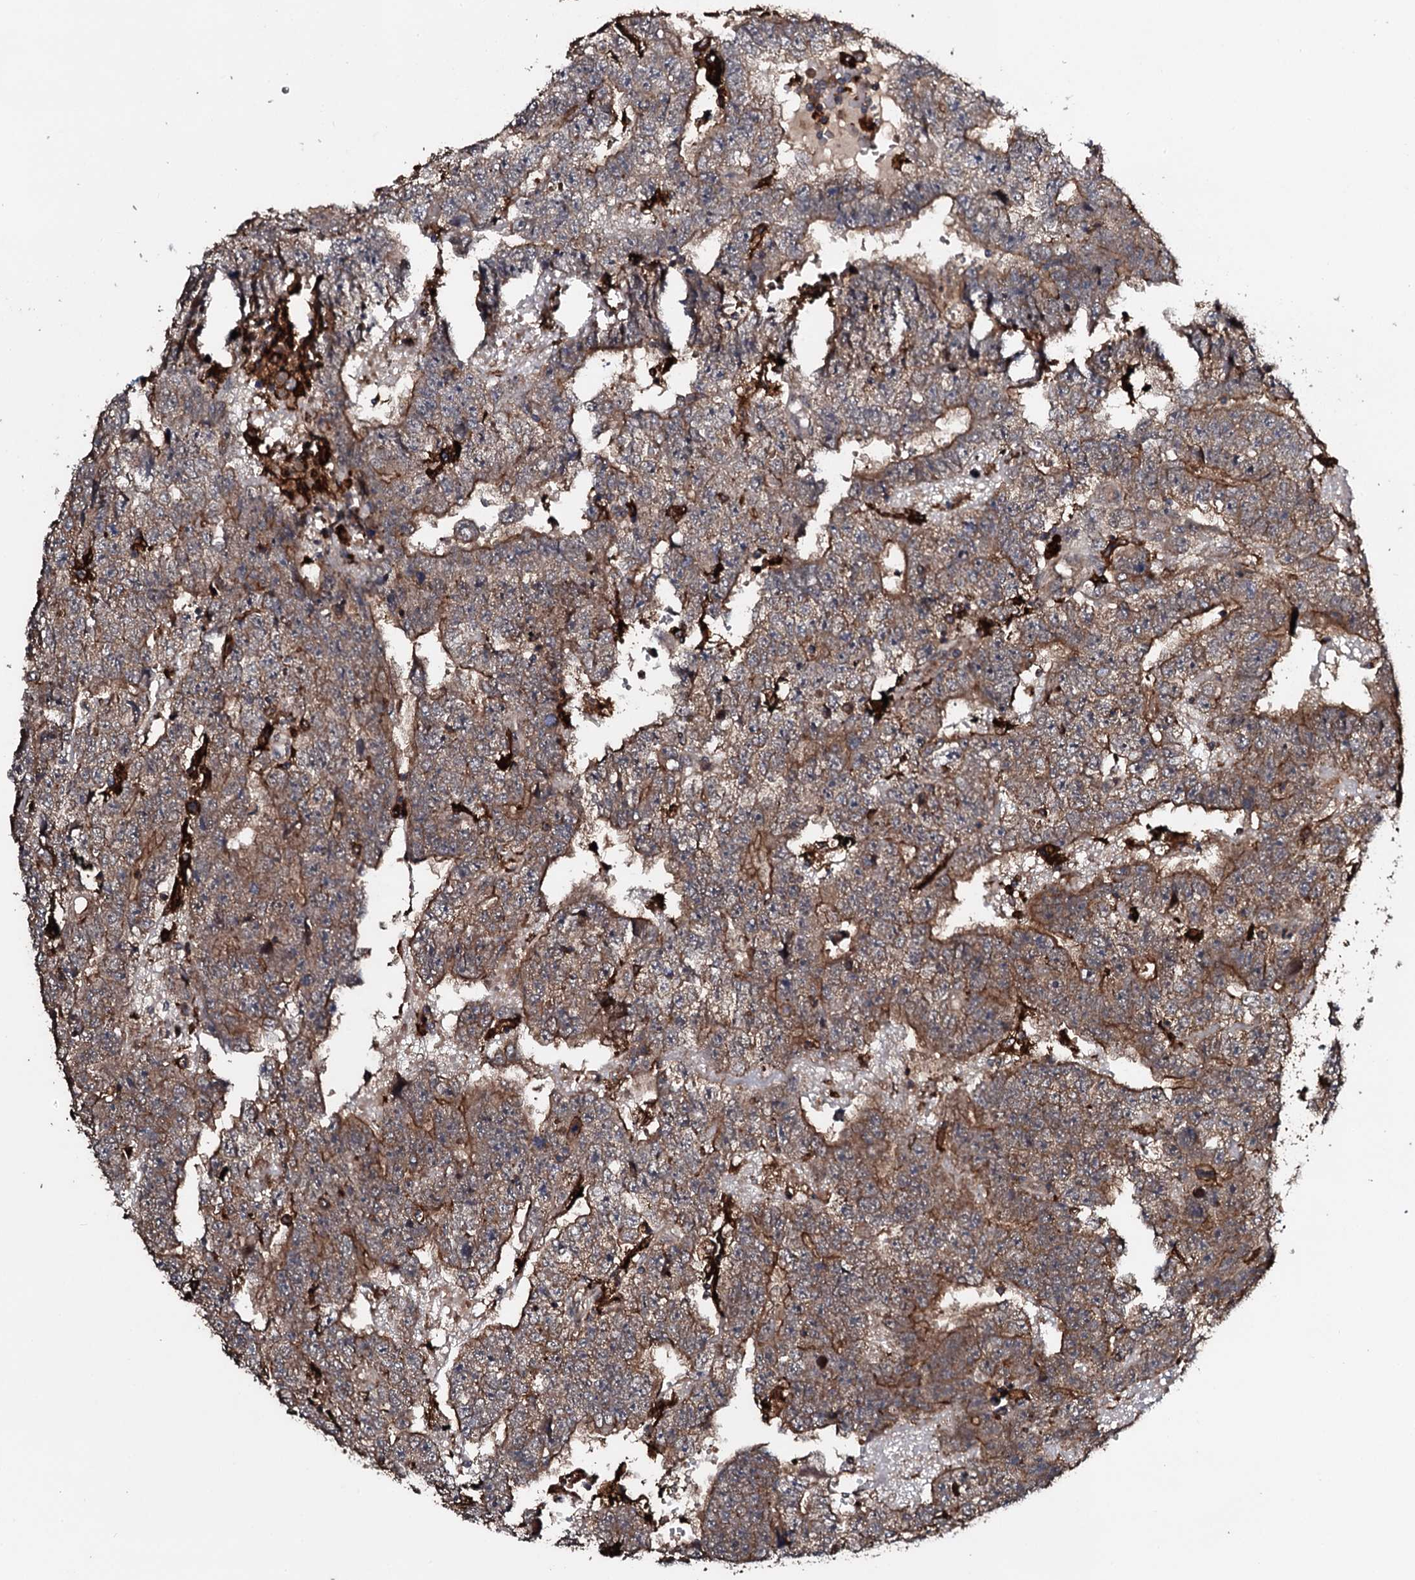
{"staining": {"intensity": "moderate", "quantity": ">75%", "location": "cytoplasmic/membranous"}, "tissue": "testis cancer", "cell_type": "Tumor cells", "image_type": "cancer", "snomed": [{"axis": "morphology", "description": "Carcinoma, Embryonal, NOS"}, {"axis": "topography", "description": "Testis"}], "caption": "About >75% of tumor cells in testis cancer show moderate cytoplasmic/membranous protein positivity as visualized by brown immunohistochemical staining.", "gene": "TPGS2", "patient": {"sex": "male", "age": 25}}